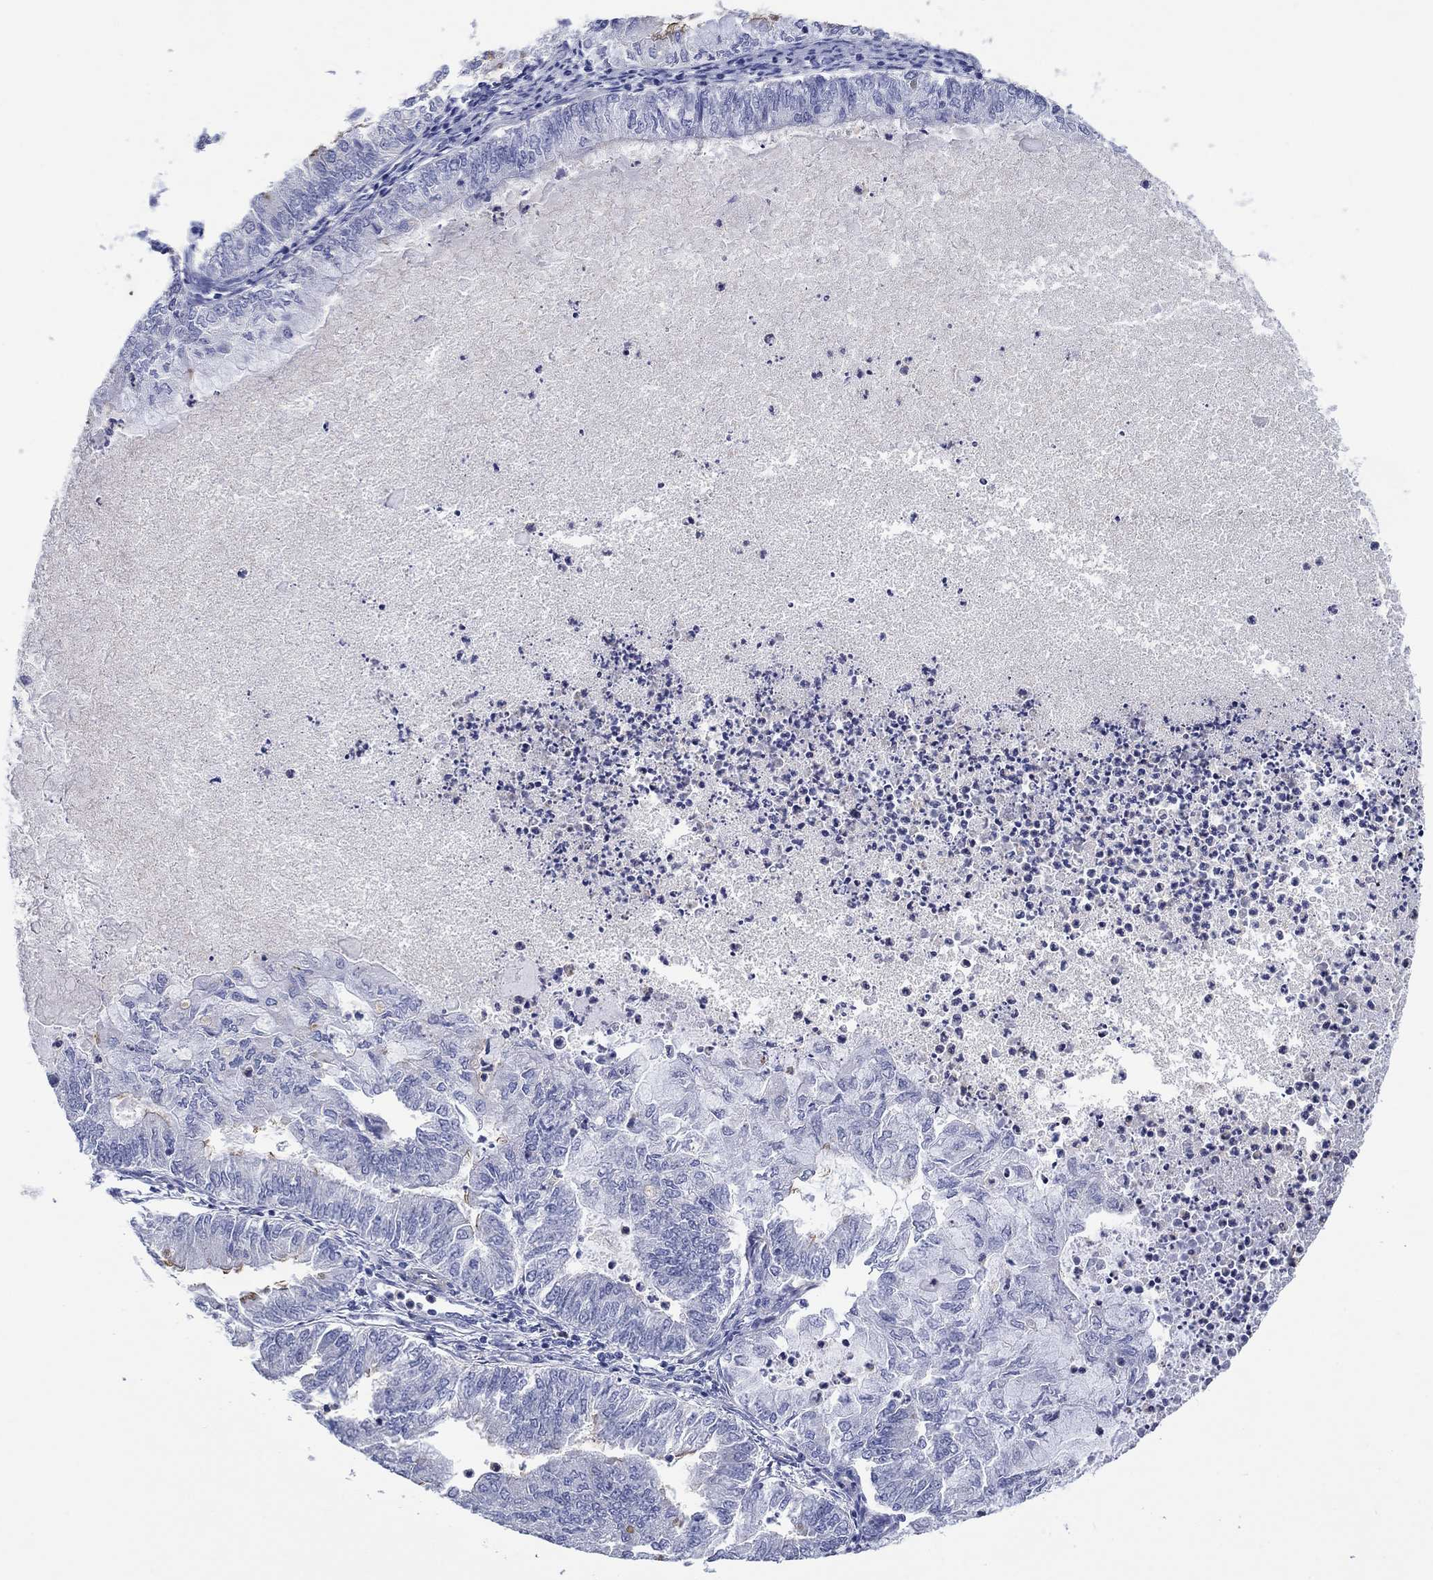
{"staining": {"intensity": "negative", "quantity": "none", "location": "none"}, "tissue": "endometrial cancer", "cell_type": "Tumor cells", "image_type": "cancer", "snomed": [{"axis": "morphology", "description": "Adenocarcinoma, NOS"}, {"axis": "topography", "description": "Endometrium"}], "caption": "A high-resolution micrograph shows IHC staining of endometrial cancer, which reveals no significant expression in tumor cells.", "gene": "TPRN", "patient": {"sex": "female", "age": 59}}